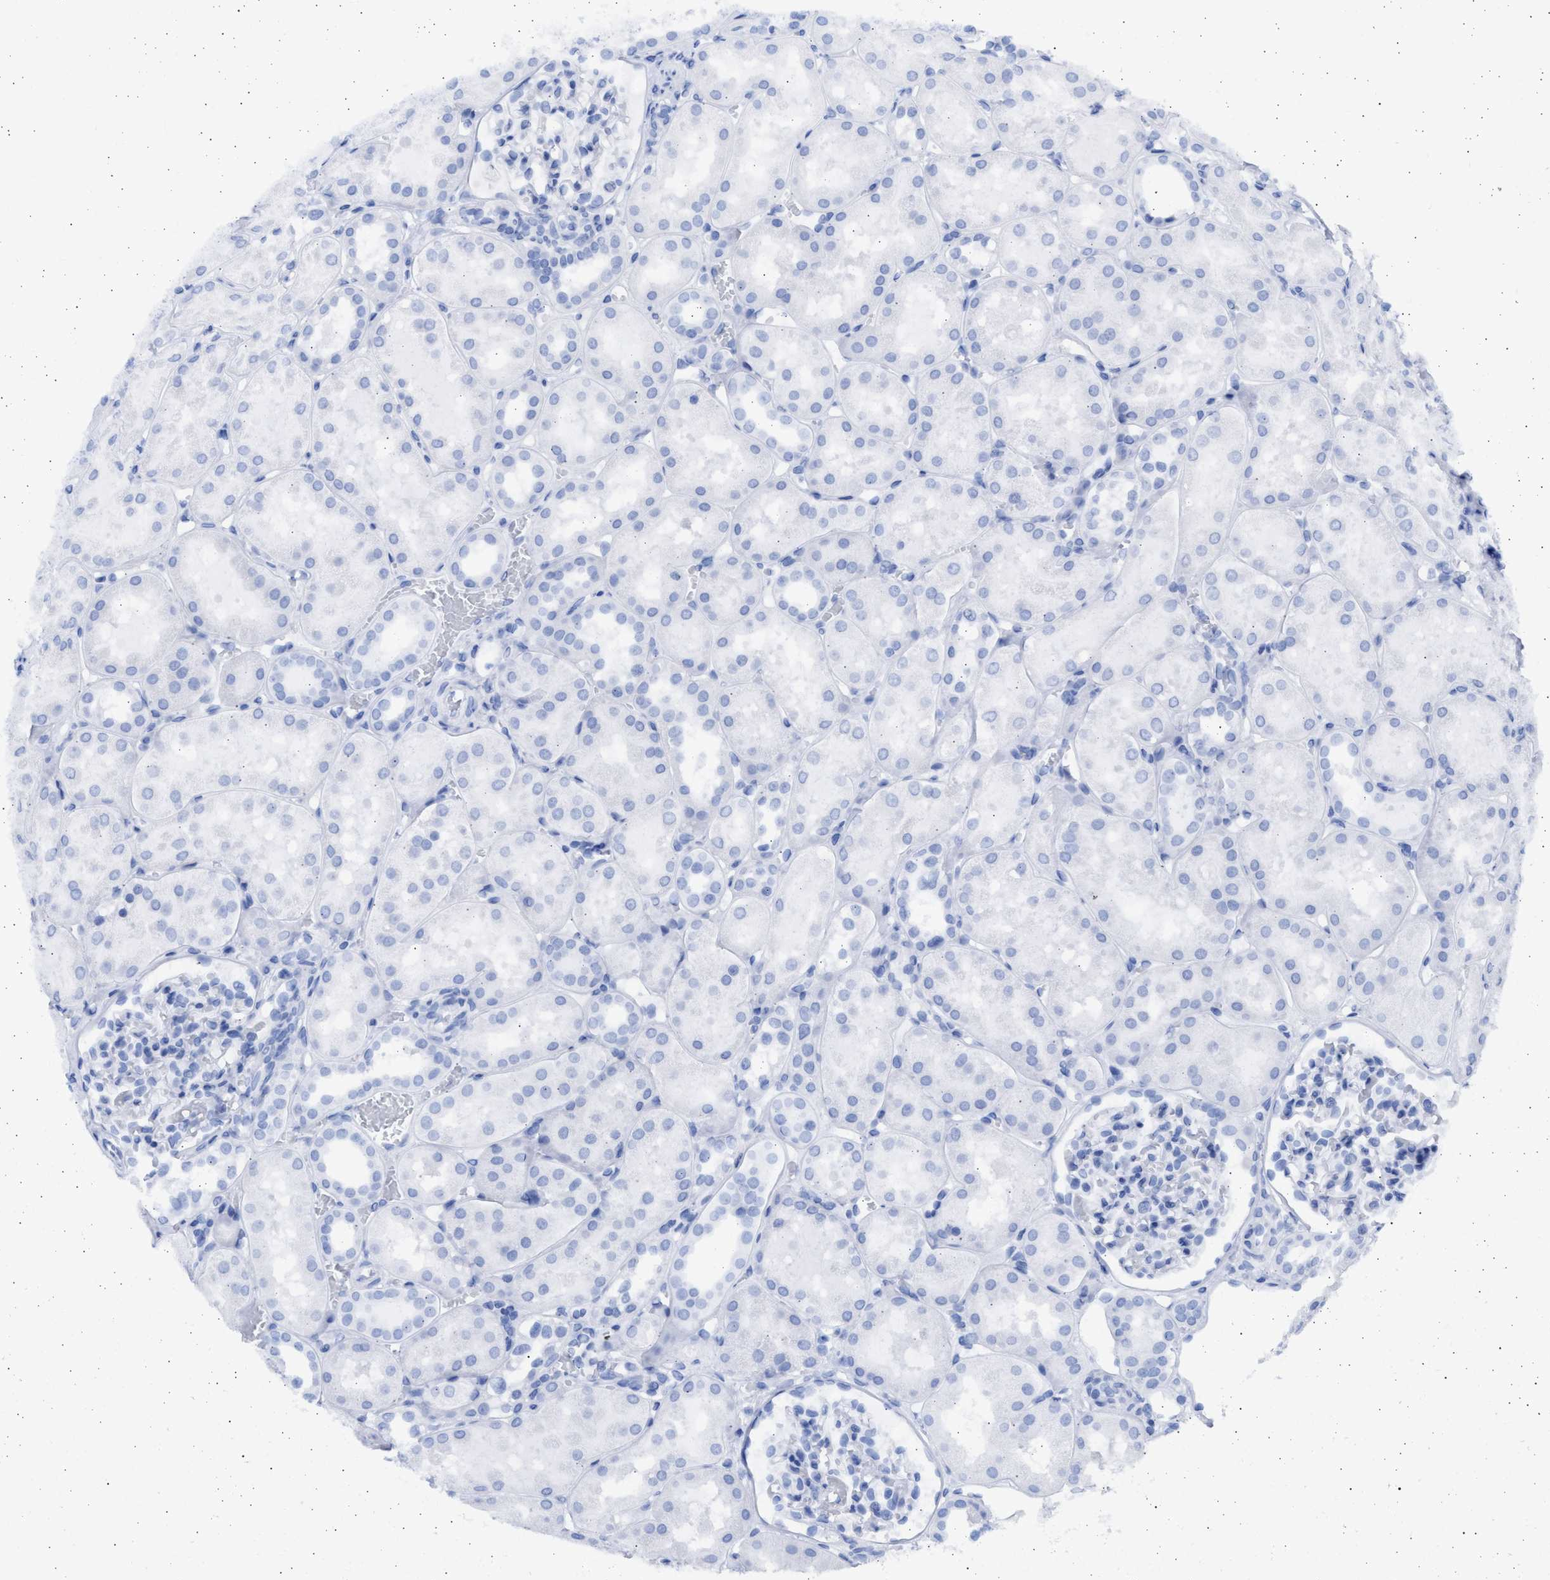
{"staining": {"intensity": "negative", "quantity": "none", "location": "none"}, "tissue": "kidney", "cell_type": "Cells in glomeruli", "image_type": "normal", "snomed": [{"axis": "morphology", "description": "Normal tissue, NOS"}, {"axis": "topography", "description": "Kidney"}, {"axis": "topography", "description": "Urinary bladder"}], "caption": "Normal kidney was stained to show a protein in brown. There is no significant positivity in cells in glomeruli.", "gene": "ALDOC", "patient": {"sex": "male", "age": 16}}